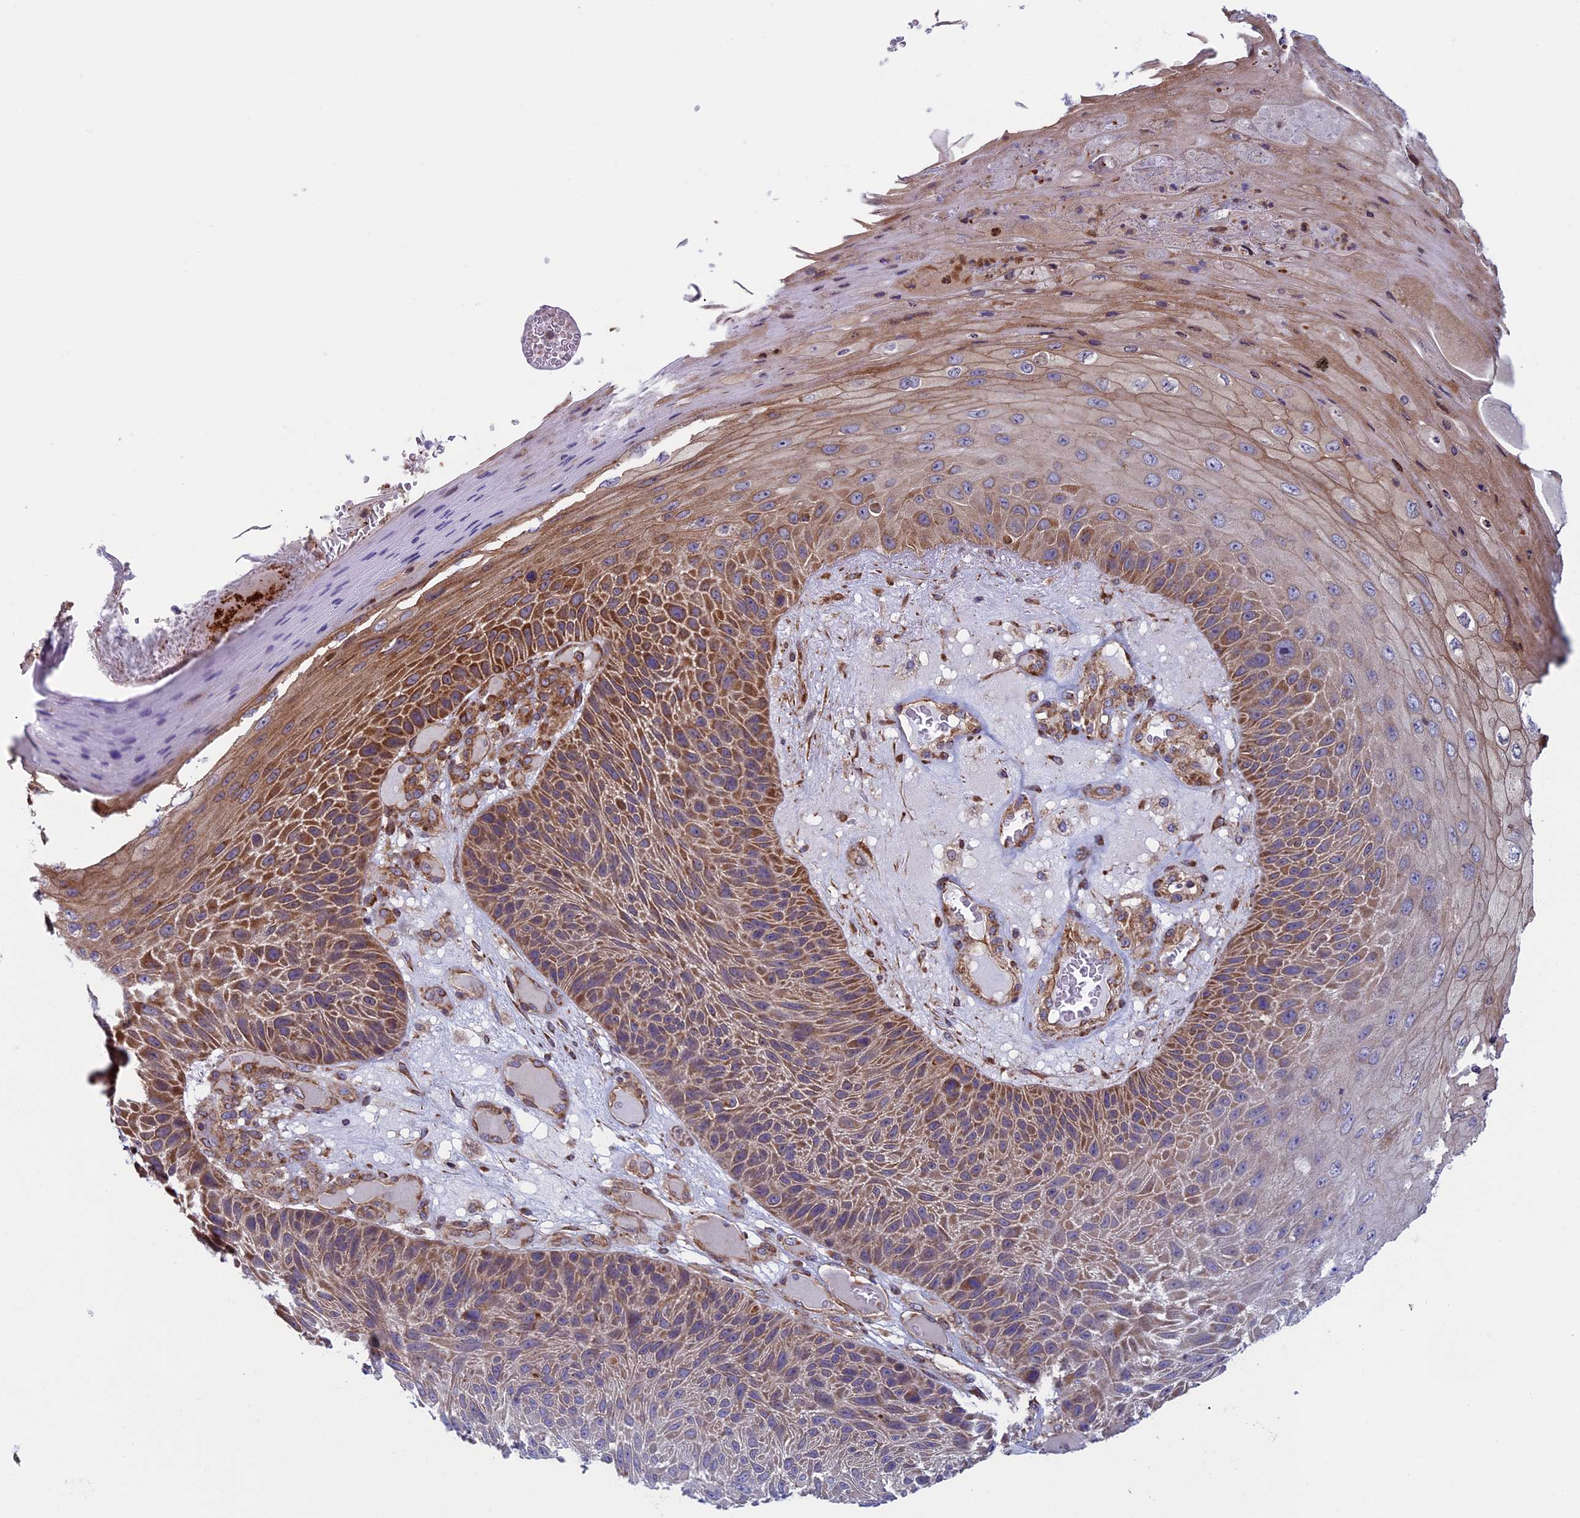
{"staining": {"intensity": "moderate", "quantity": ">75%", "location": "cytoplasmic/membranous"}, "tissue": "skin cancer", "cell_type": "Tumor cells", "image_type": "cancer", "snomed": [{"axis": "morphology", "description": "Squamous cell carcinoma, NOS"}, {"axis": "topography", "description": "Skin"}], "caption": "Protein analysis of skin cancer tissue shows moderate cytoplasmic/membranous staining in about >75% of tumor cells.", "gene": "CCDC8", "patient": {"sex": "female", "age": 88}}